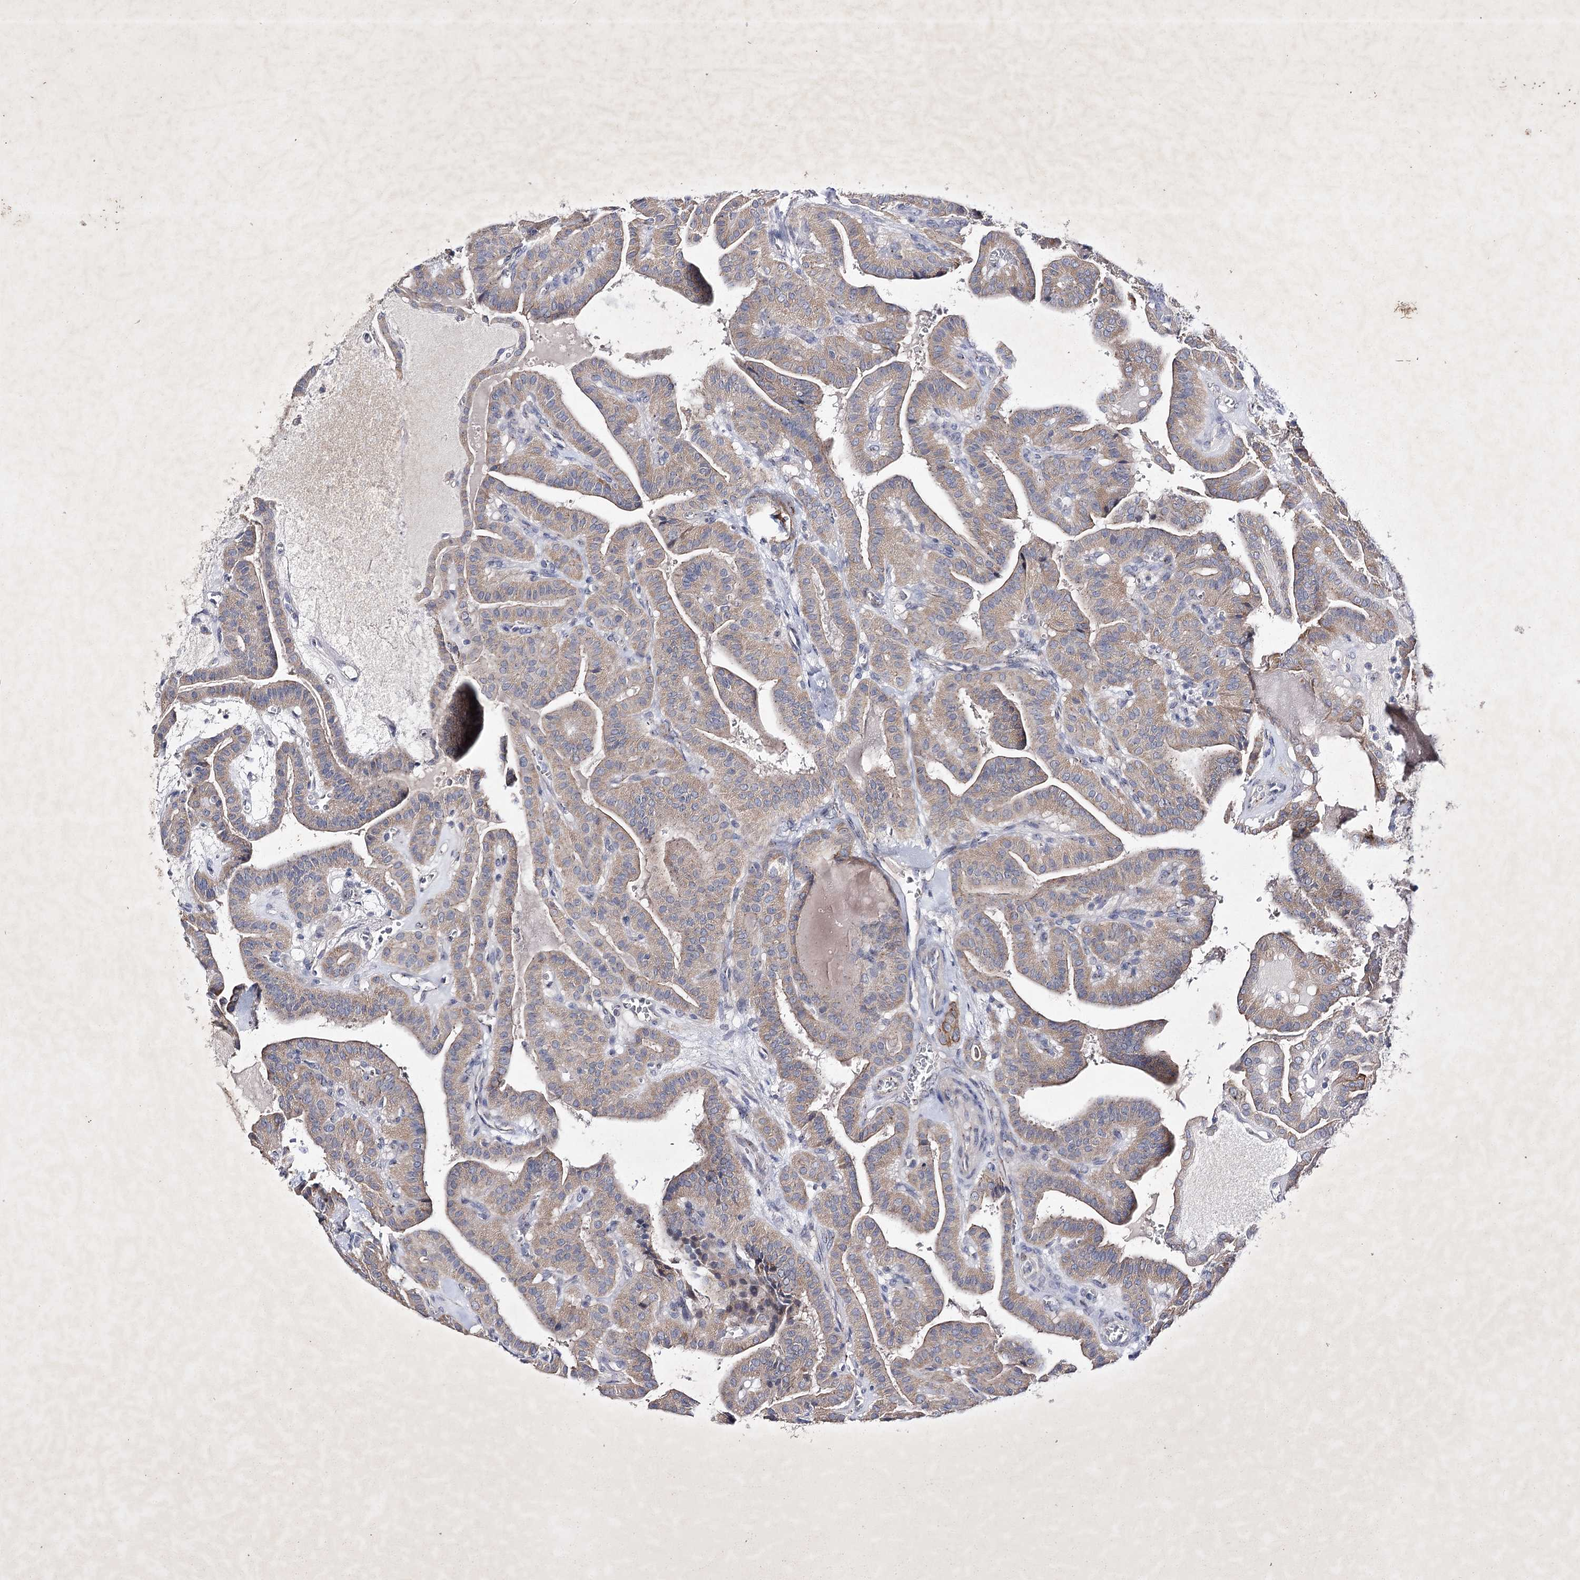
{"staining": {"intensity": "weak", "quantity": ">75%", "location": "cytoplasmic/membranous"}, "tissue": "thyroid cancer", "cell_type": "Tumor cells", "image_type": "cancer", "snomed": [{"axis": "morphology", "description": "Papillary adenocarcinoma, NOS"}, {"axis": "topography", "description": "Thyroid gland"}], "caption": "Immunohistochemical staining of papillary adenocarcinoma (thyroid) reveals low levels of weak cytoplasmic/membranous protein positivity in approximately >75% of tumor cells. The protein is shown in brown color, while the nuclei are stained blue.", "gene": "COX15", "patient": {"sex": "male", "age": 52}}